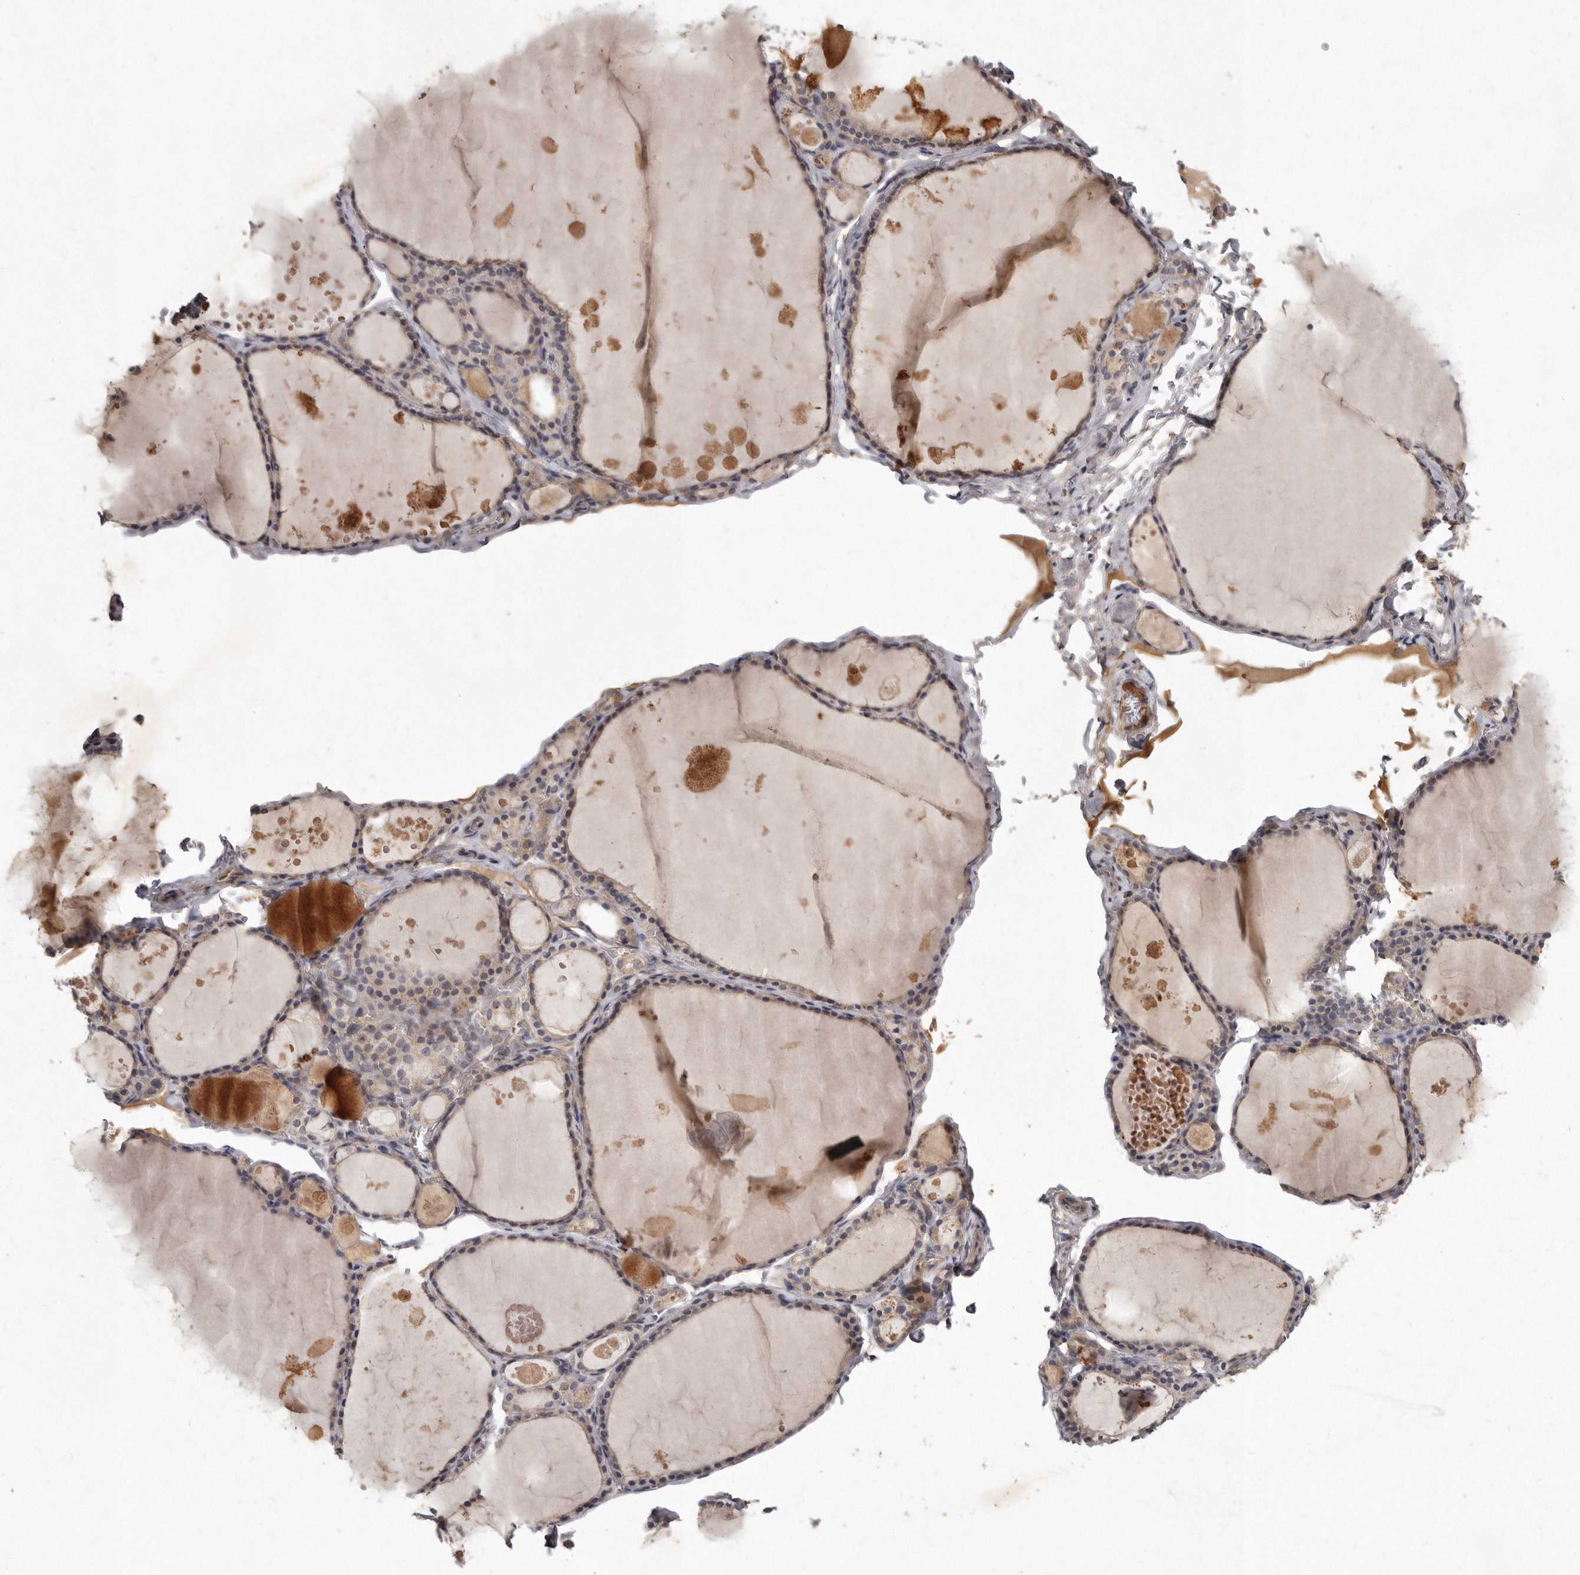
{"staining": {"intensity": "weak", "quantity": "25%-75%", "location": "cytoplasmic/membranous"}, "tissue": "thyroid gland", "cell_type": "Glandular cells", "image_type": "normal", "snomed": [{"axis": "morphology", "description": "Normal tissue, NOS"}, {"axis": "topography", "description": "Thyroid gland"}], "caption": "IHC of unremarkable human thyroid gland shows low levels of weak cytoplasmic/membranous positivity in about 25%-75% of glandular cells.", "gene": "SLC22A1", "patient": {"sex": "male", "age": 56}}